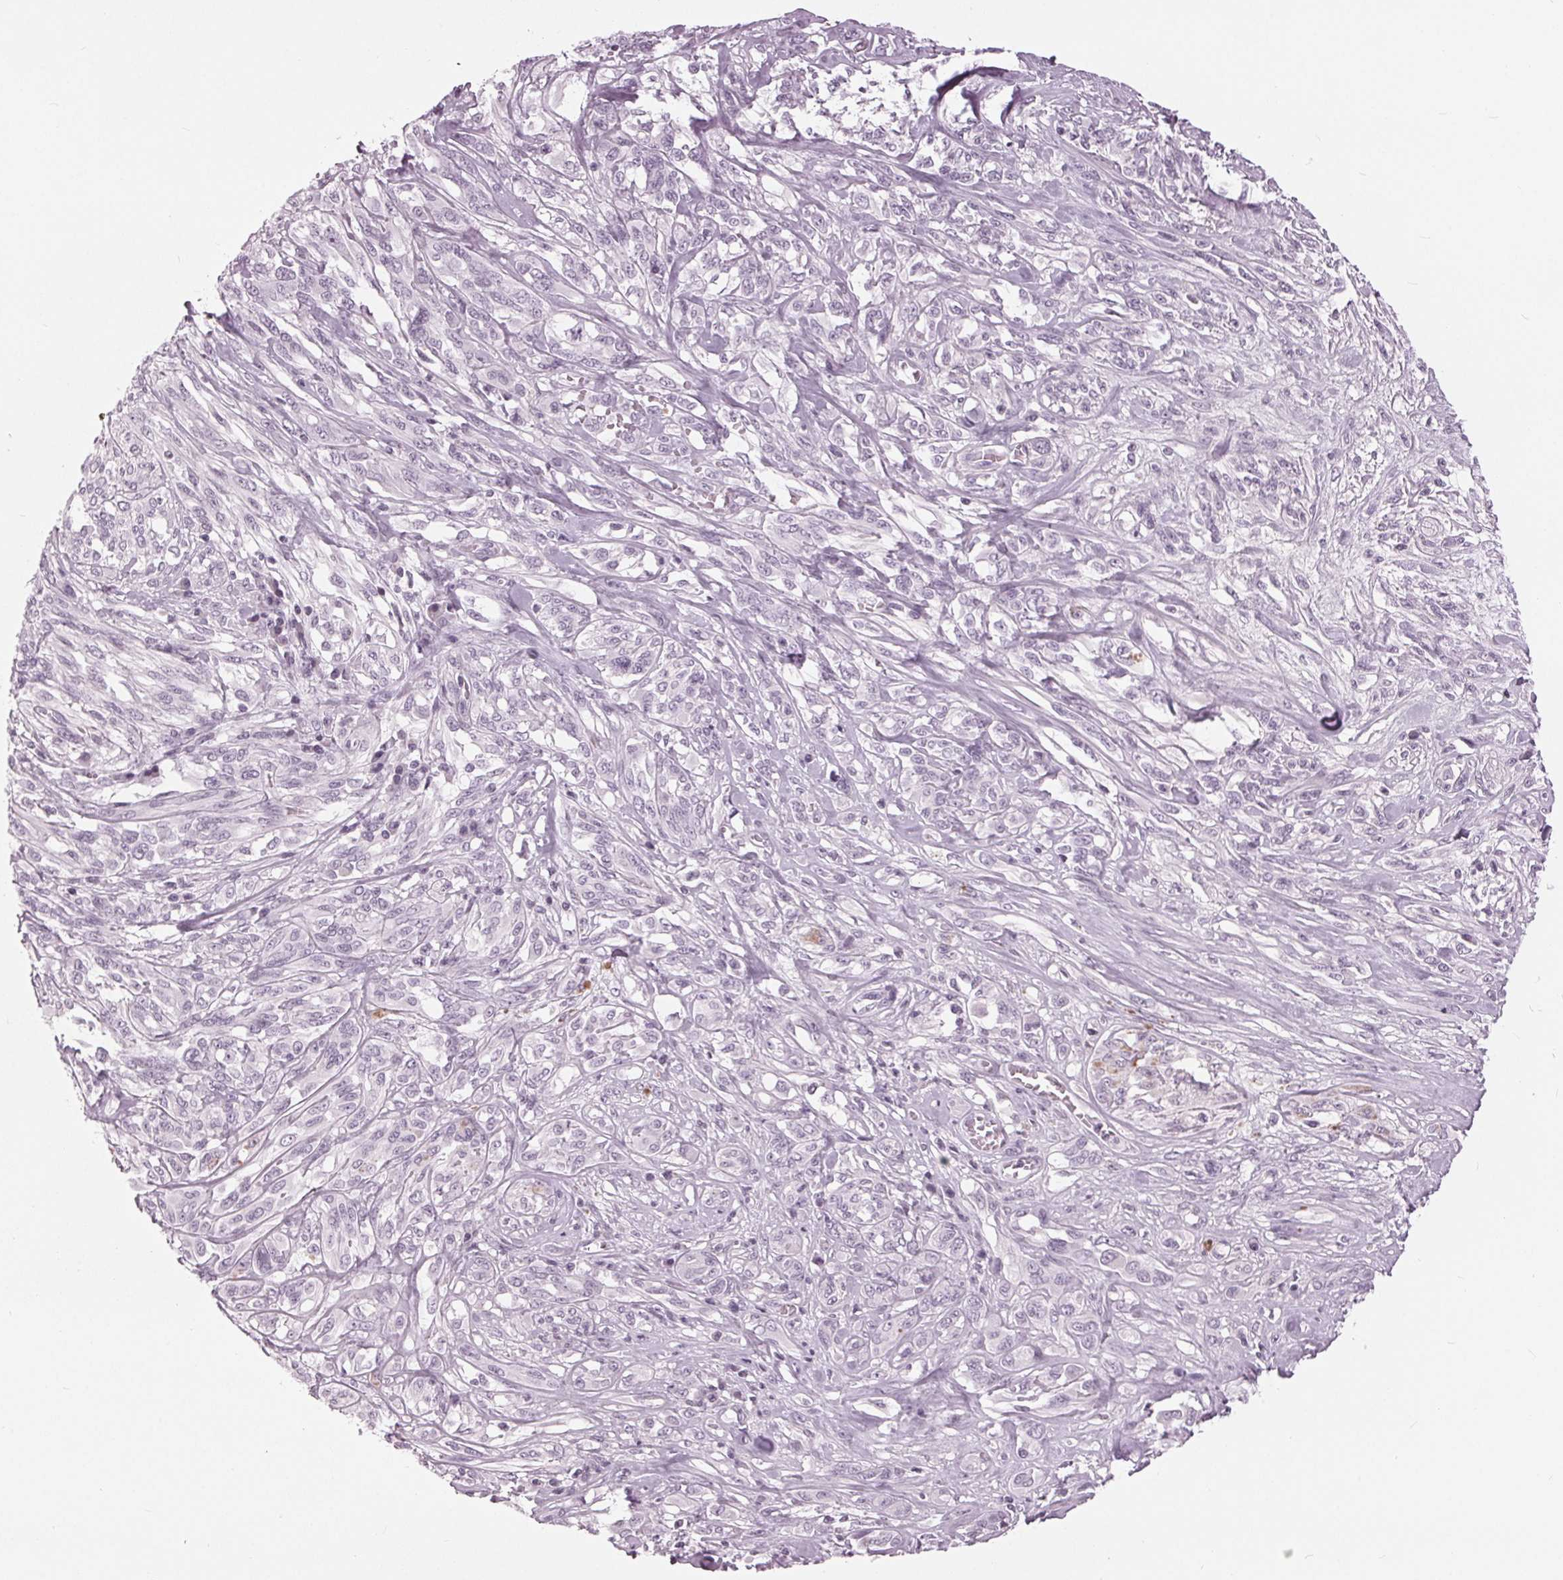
{"staining": {"intensity": "negative", "quantity": "none", "location": "none"}, "tissue": "melanoma", "cell_type": "Tumor cells", "image_type": "cancer", "snomed": [{"axis": "morphology", "description": "Malignant melanoma, NOS"}, {"axis": "topography", "description": "Skin"}], "caption": "Immunohistochemistry (IHC) image of neoplastic tissue: human melanoma stained with DAB (3,3'-diaminobenzidine) demonstrates no significant protein expression in tumor cells.", "gene": "SLC9A4", "patient": {"sex": "female", "age": 91}}